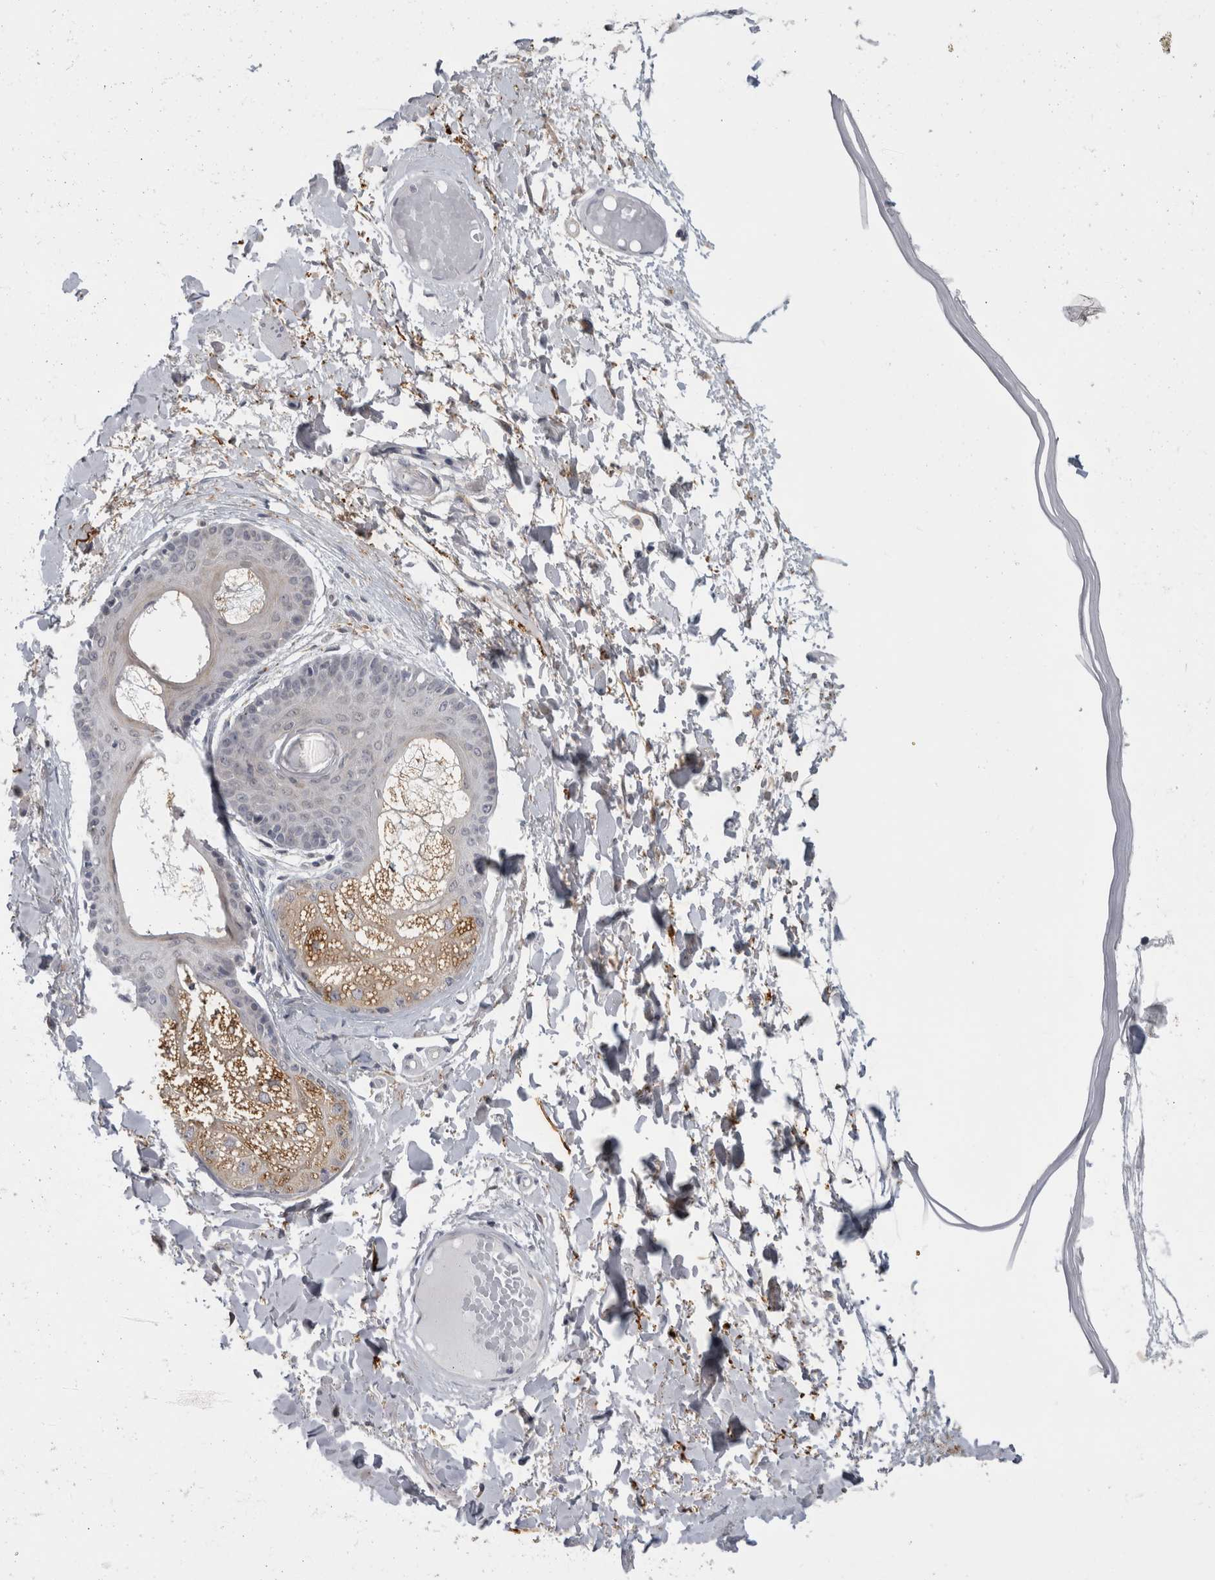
{"staining": {"intensity": "negative", "quantity": "none", "location": "none"}, "tissue": "skin", "cell_type": "Epidermal cells", "image_type": "normal", "snomed": [{"axis": "morphology", "description": "Normal tissue, NOS"}, {"axis": "topography", "description": "Vulva"}], "caption": "The immunohistochemistry (IHC) image has no significant staining in epidermal cells of skin.", "gene": "TMEM242", "patient": {"sex": "female", "age": 73}}